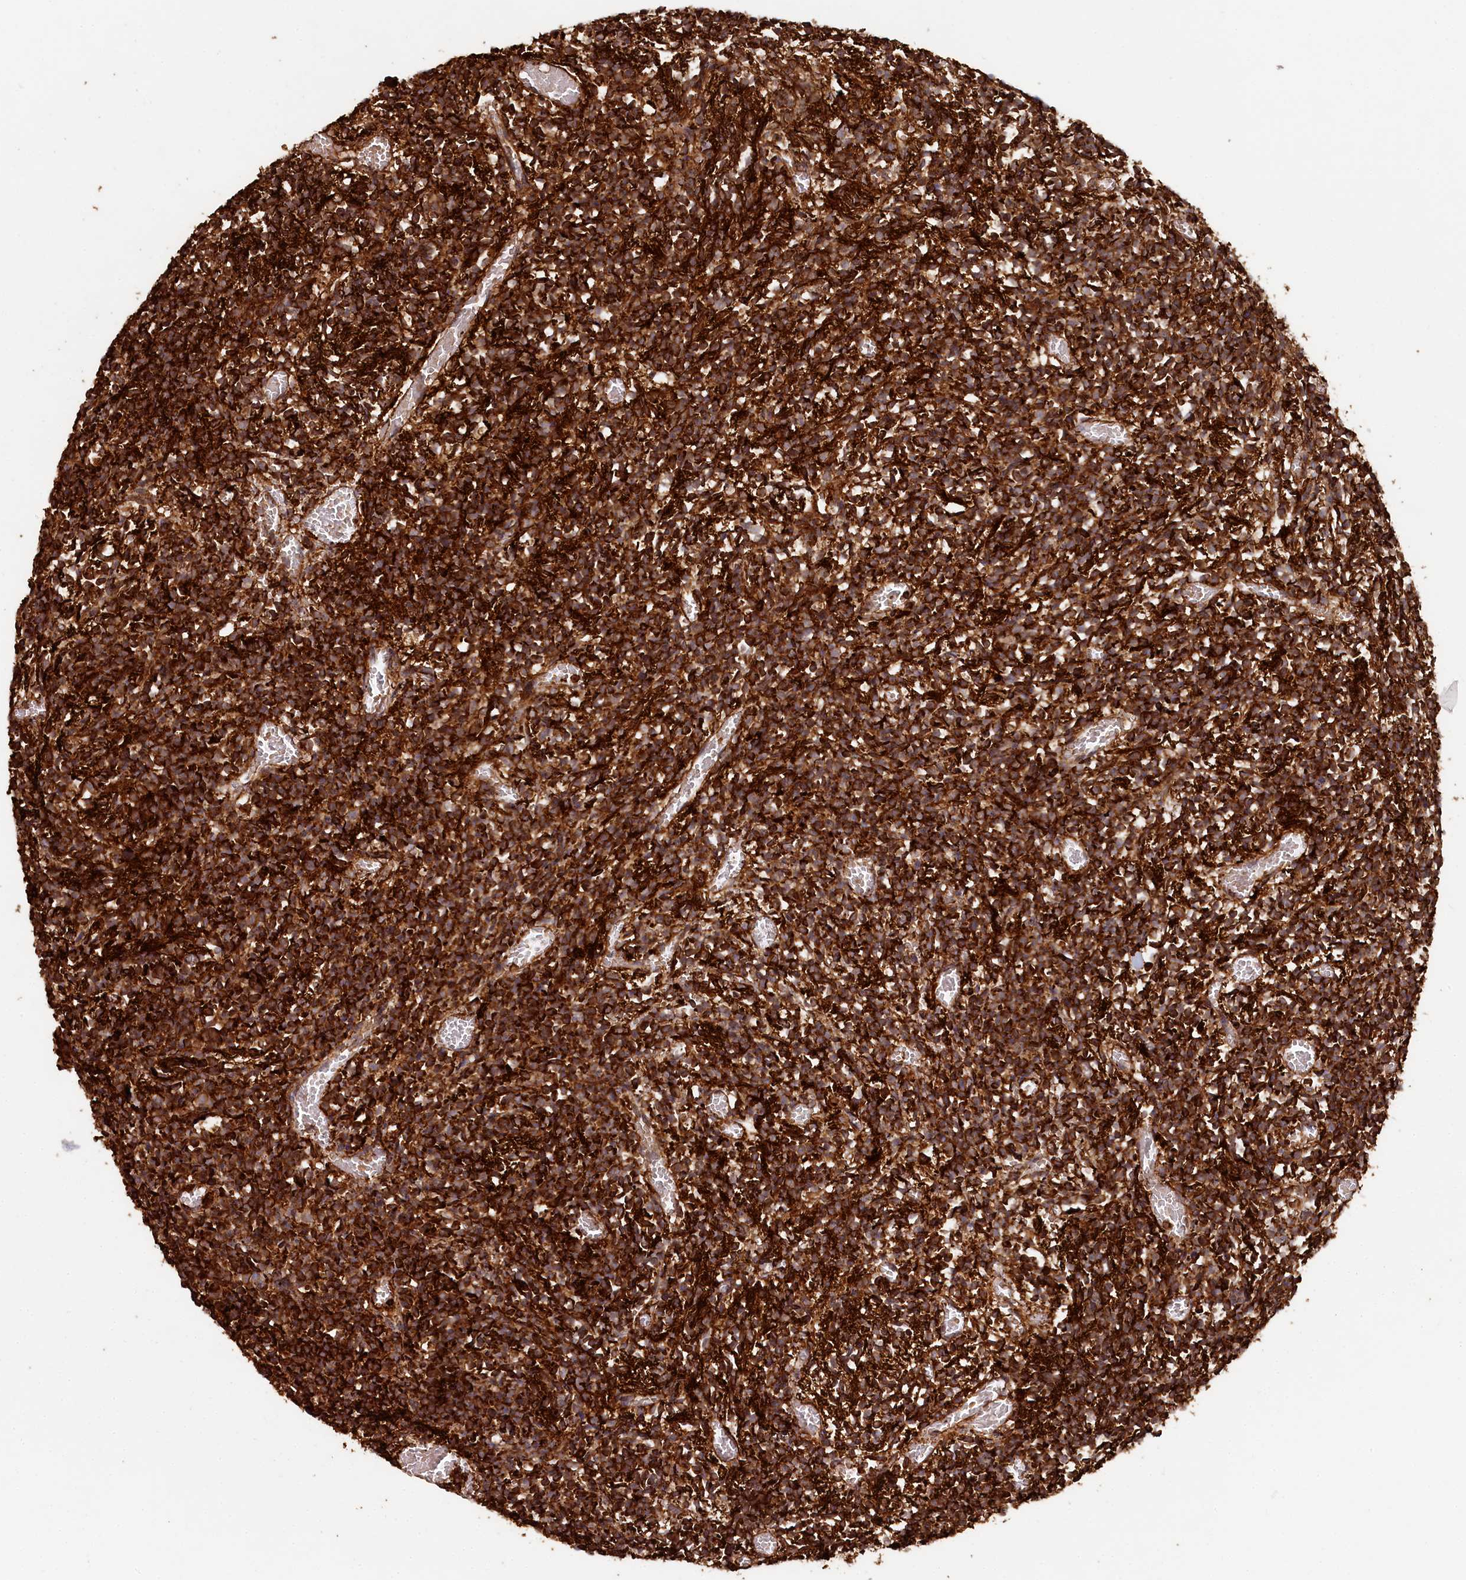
{"staining": {"intensity": "strong", "quantity": ">75%", "location": "cytoplasmic/membranous"}, "tissue": "glioma", "cell_type": "Tumor cells", "image_type": "cancer", "snomed": [{"axis": "morphology", "description": "Glioma, malignant, Low grade"}, {"axis": "topography", "description": "Brain"}], "caption": "Protein expression analysis of malignant glioma (low-grade) shows strong cytoplasmic/membranous staining in approximately >75% of tumor cells. (Stains: DAB in brown, nuclei in blue, Microscopy: brightfield microscopy at high magnification).", "gene": "STUB1", "patient": {"sex": "female", "age": 1}}